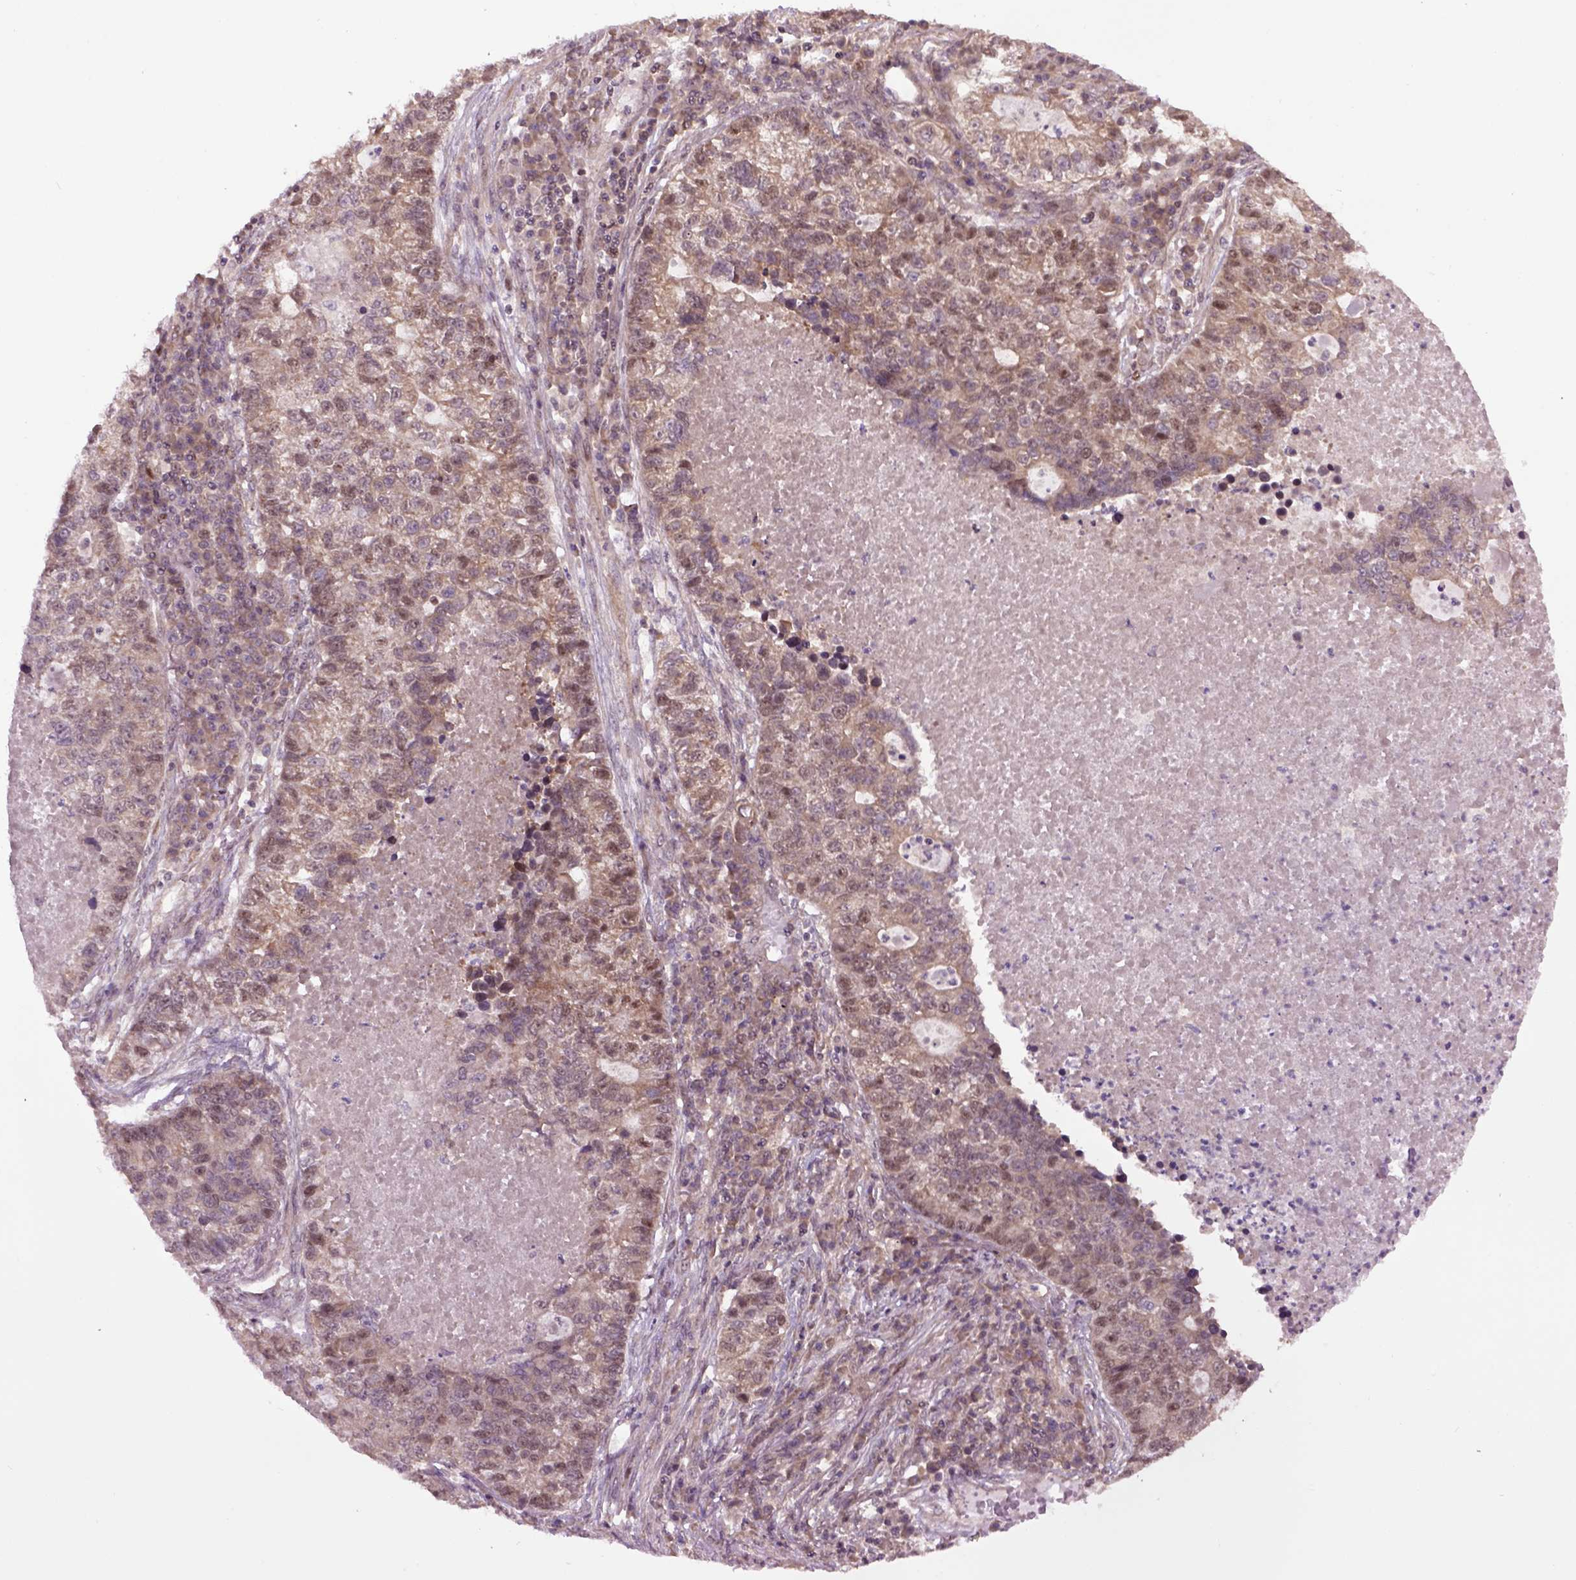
{"staining": {"intensity": "moderate", "quantity": ">75%", "location": "cytoplasmic/membranous,nuclear"}, "tissue": "lung cancer", "cell_type": "Tumor cells", "image_type": "cancer", "snomed": [{"axis": "morphology", "description": "Adenocarcinoma, NOS"}, {"axis": "topography", "description": "Lung"}], "caption": "Protein analysis of lung cancer tissue shows moderate cytoplasmic/membranous and nuclear staining in about >75% of tumor cells.", "gene": "WDR48", "patient": {"sex": "male", "age": 57}}